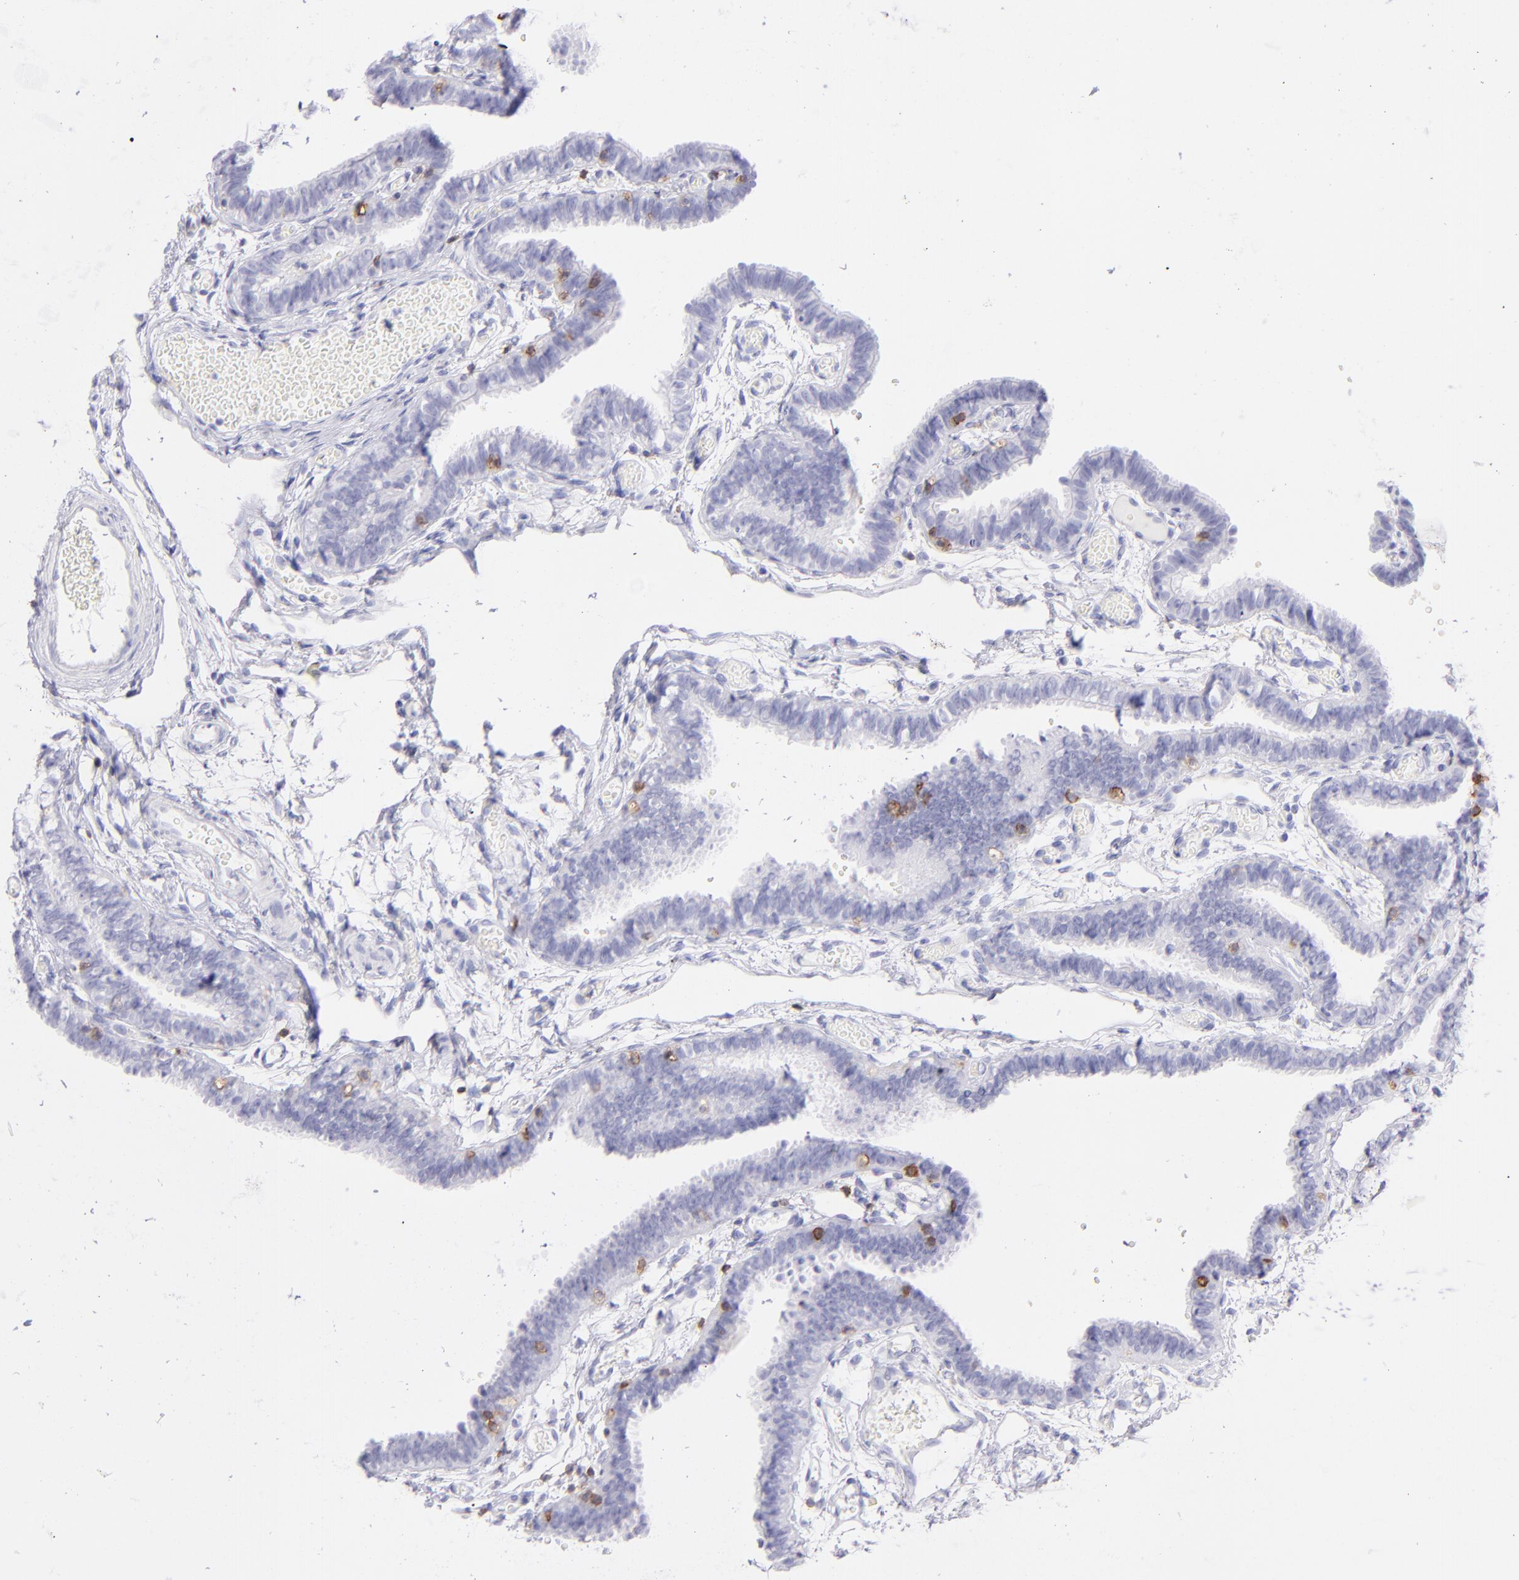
{"staining": {"intensity": "negative", "quantity": "none", "location": "none"}, "tissue": "fallopian tube", "cell_type": "Glandular cells", "image_type": "normal", "snomed": [{"axis": "morphology", "description": "Normal tissue, NOS"}, {"axis": "topography", "description": "Fallopian tube"}], "caption": "IHC micrograph of normal fallopian tube: human fallopian tube stained with DAB (3,3'-diaminobenzidine) reveals no significant protein staining in glandular cells.", "gene": "CD69", "patient": {"sex": "female", "age": 29}}